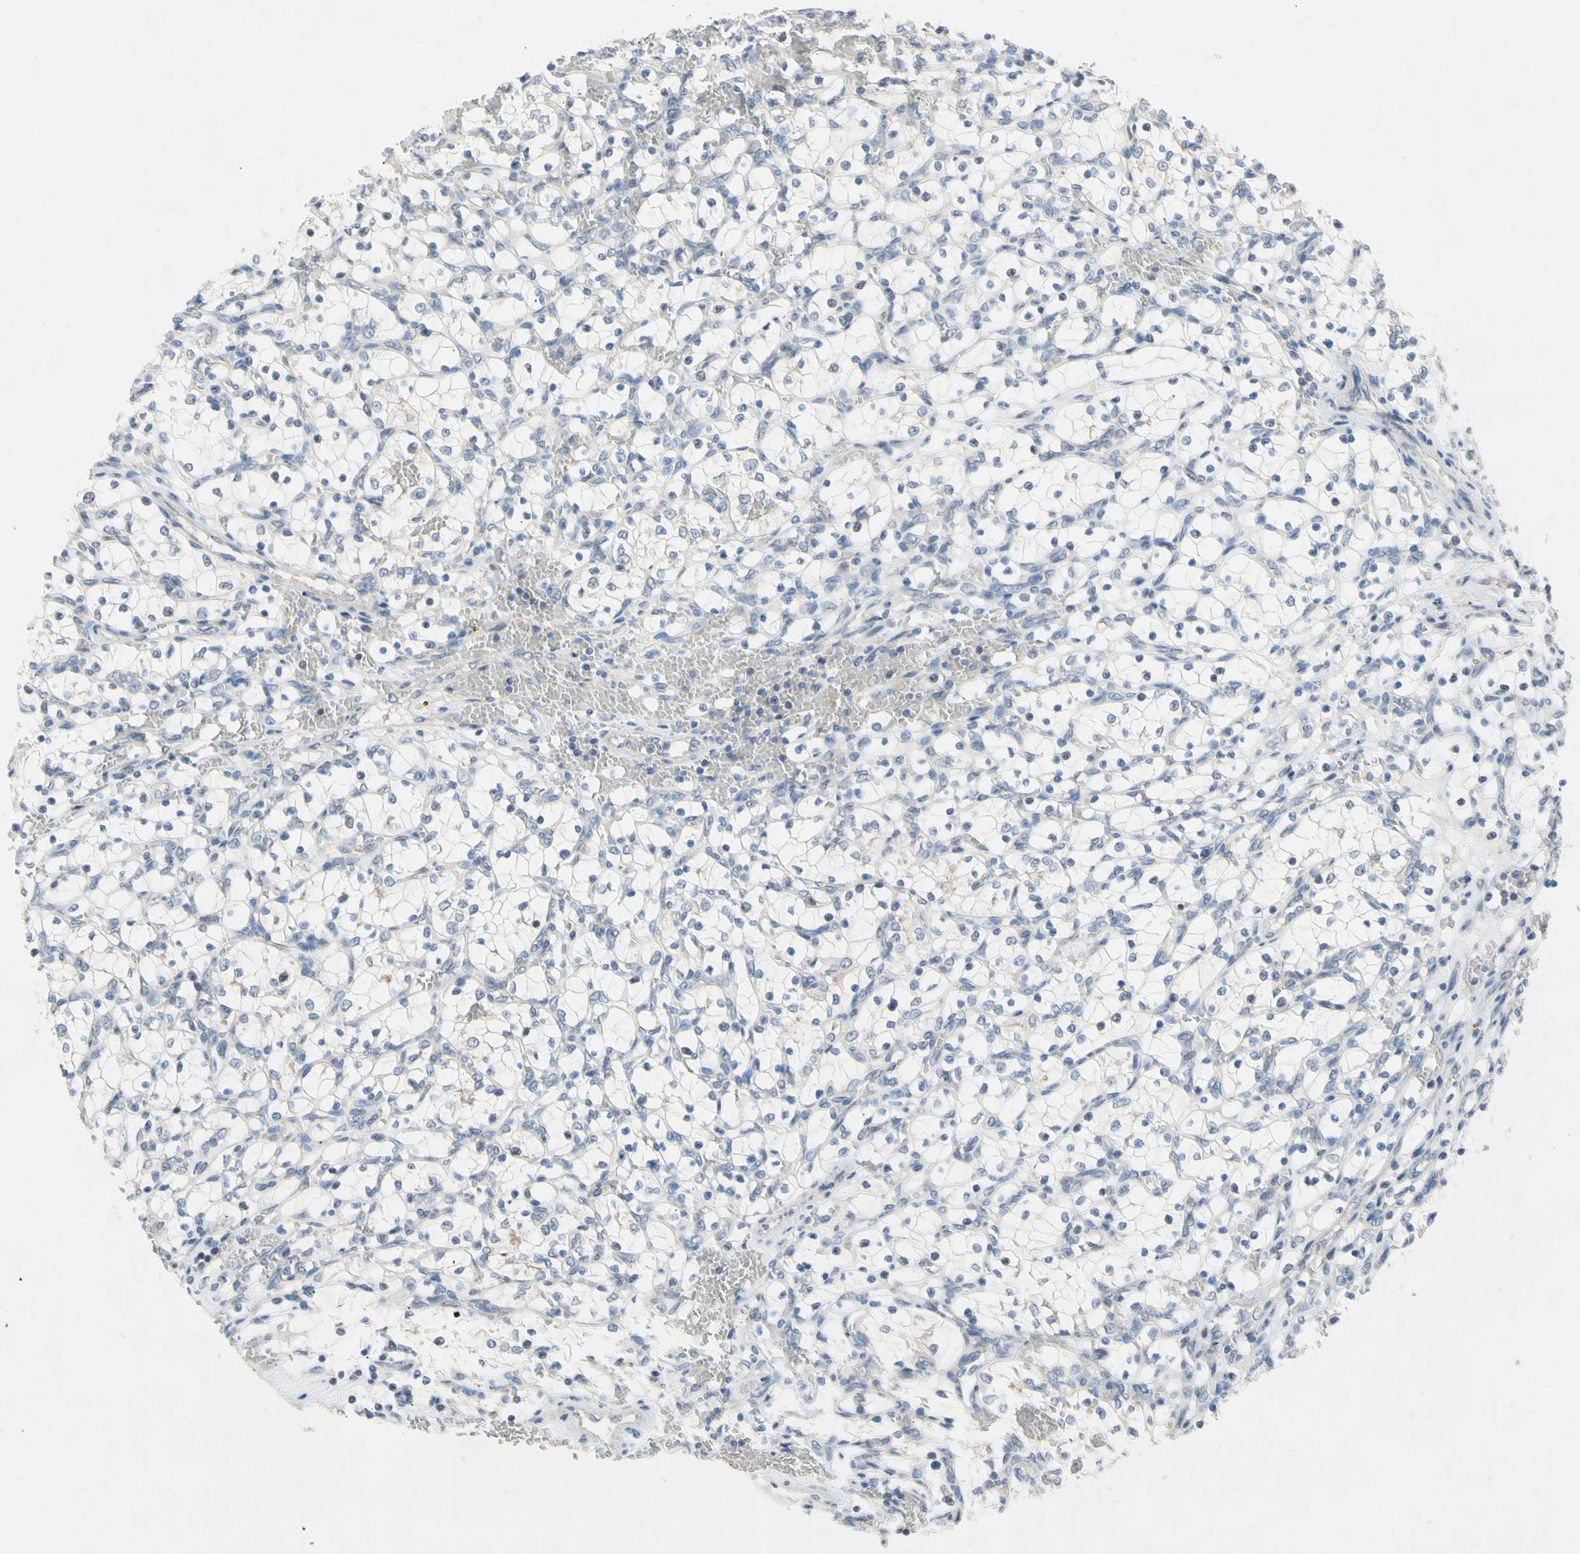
{"staining": {"intensity": "negative", "quantity": "none", "location": "none"}, "tissue": "renal cancer", "cell_type": "Tumor cells", "image_type": "cancer", "snomed": [{"axis": "morphology", "description": "Adenocarcinoma, NOS"}, {"axis": "topography", "description": "Kidney"}], "caption": "Adenocarcinoma (renal) was stained to show a protein in brown. There is no significant positivity in tumor cells.", "gene": "PIP5K1B", "patient": {"sex": "female", "age": 69}}